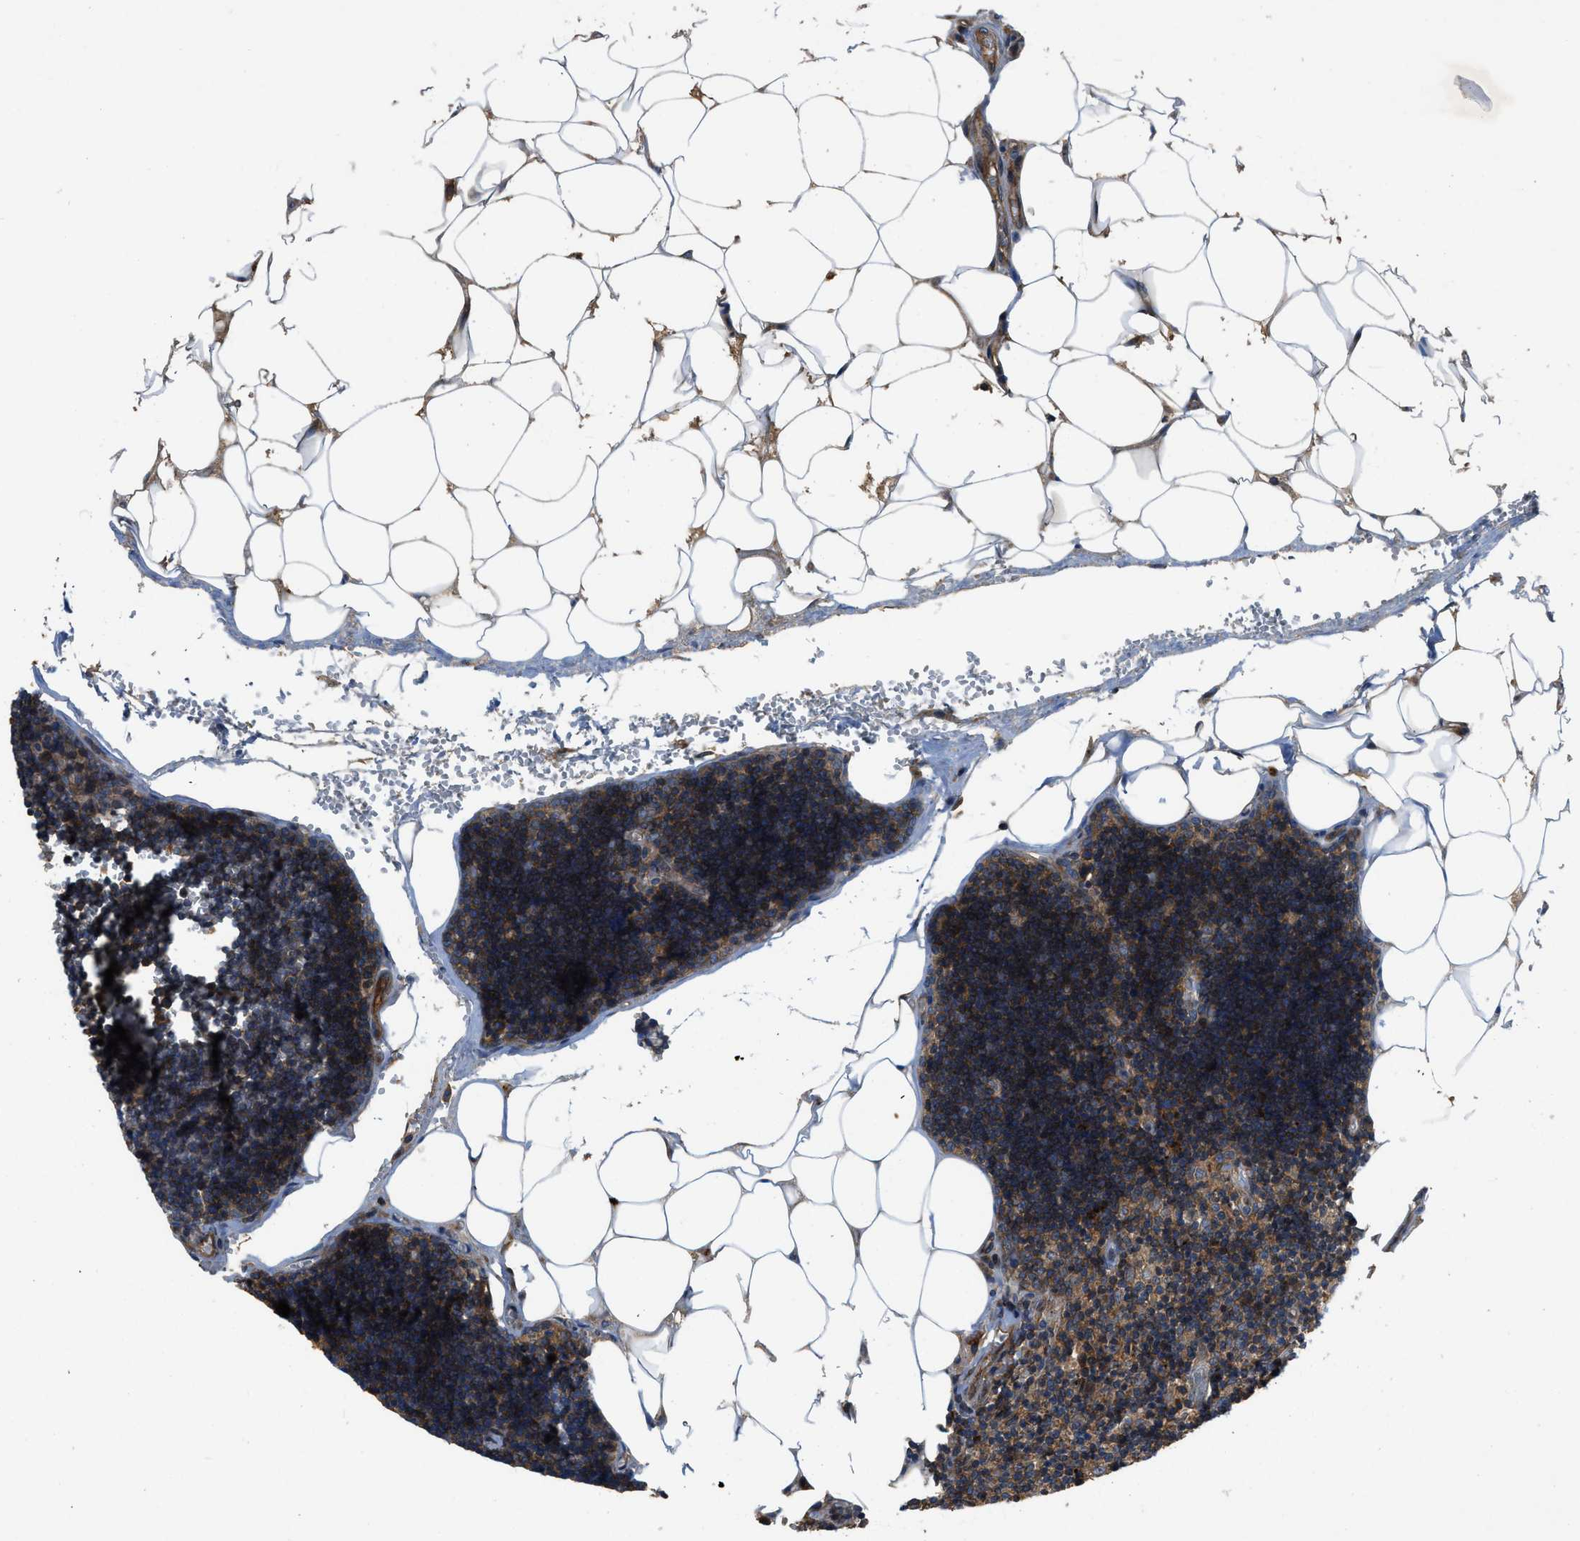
{"staining": {"intensity": "strong", "quantity": "<25%", "location": "cytoplasmic/membranous"}, "tissue": "lymph node", "cell_type": "Non-germinal center cells", "image_type": "normal", "snomed": [{"axis": "morphology", "description": "Normal tissue, NOS"}, {"axis": "topography", "description": "Lymph node"}], "caption": "The immunohistochemical stain shows strong cytoplasmic/membranous expression in non-germinal center cells of benign lymph node.", "gene": "CNNM3", "patient": {"sex": "male", "age": 33}}